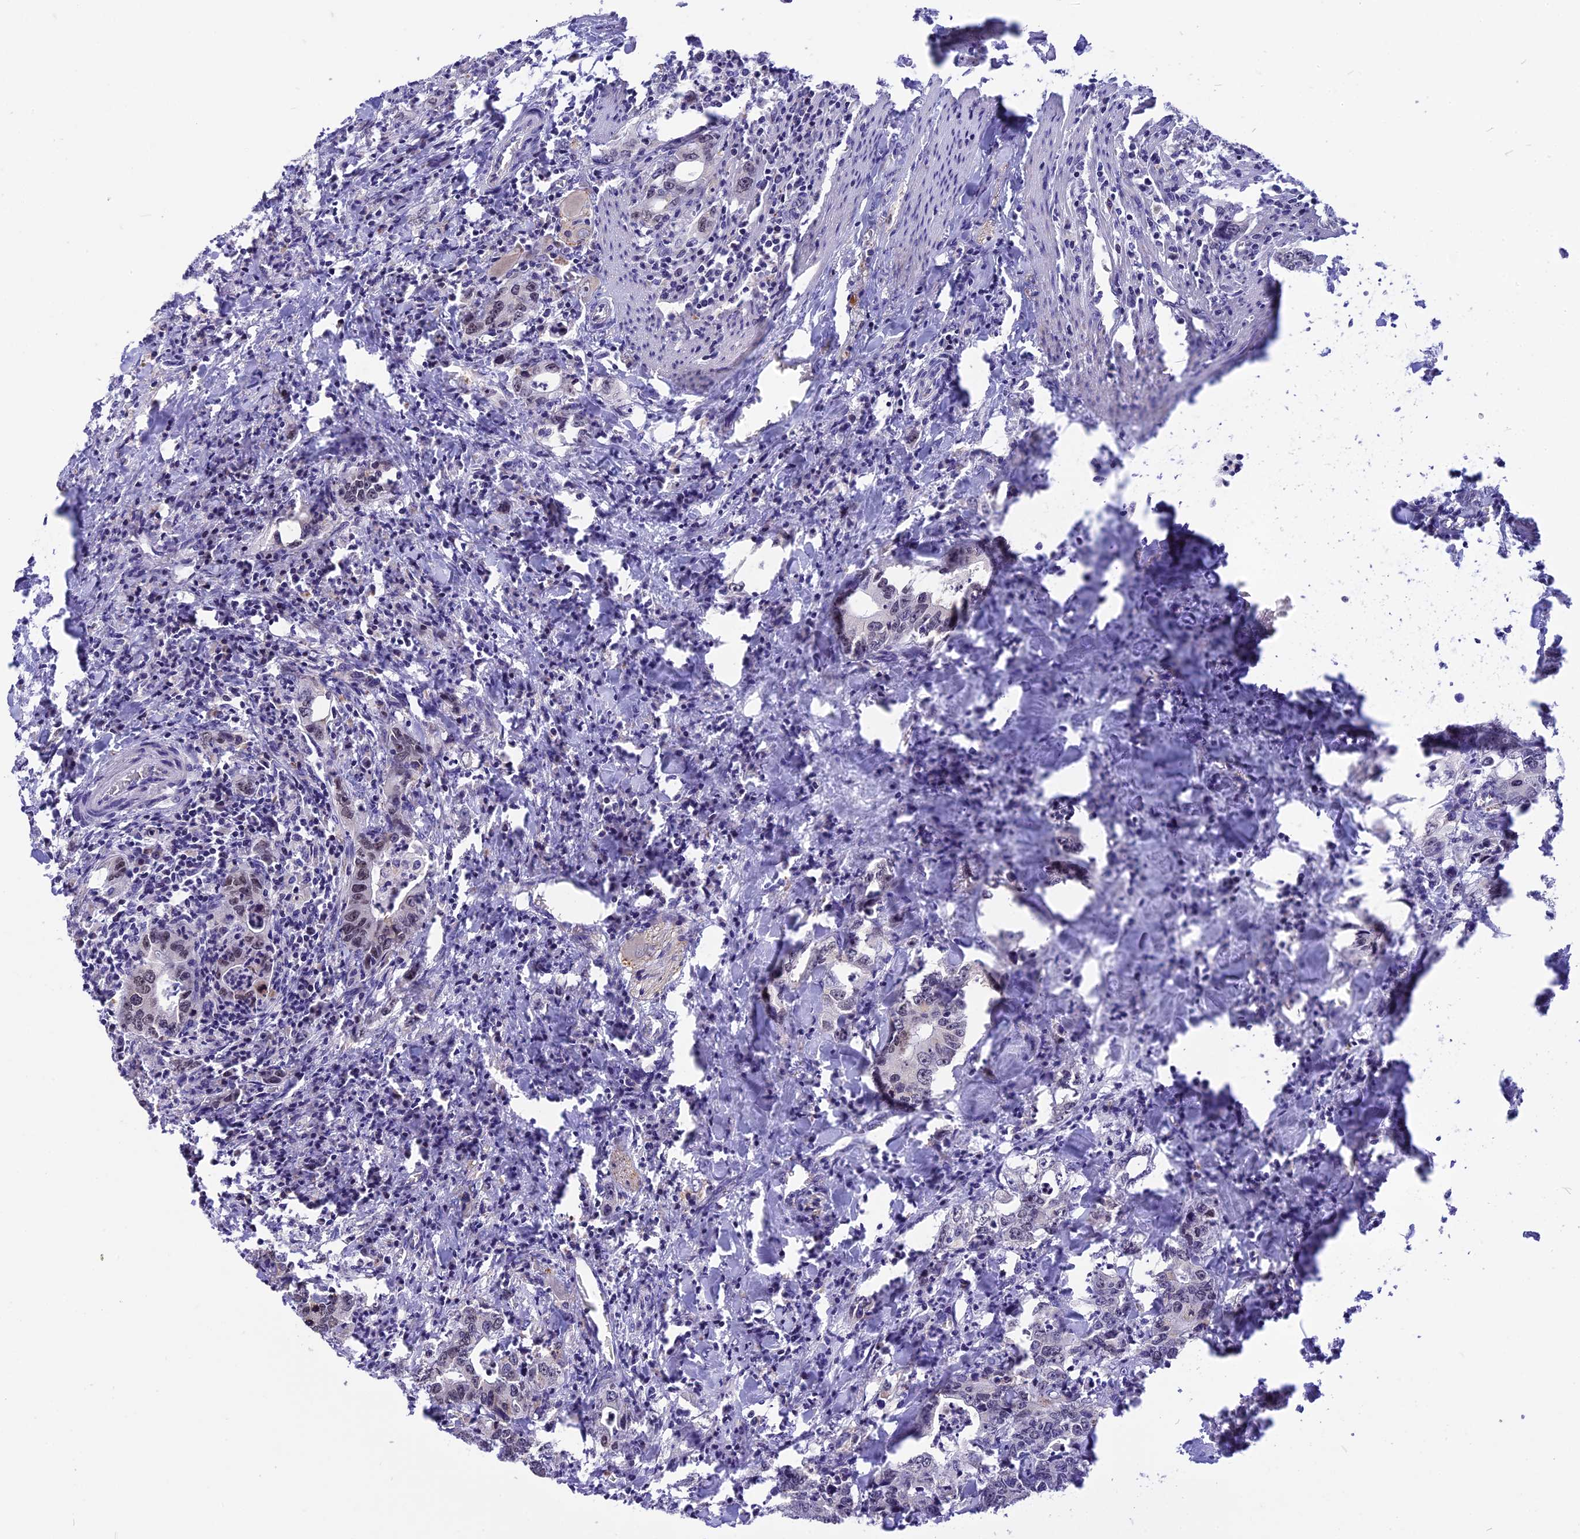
{"staining": {"intensity": "moderate", "quantity": "25%-75%", "location": "nuclear"}, "tissue": "colorectal cancer", "cell_type": "Tumor cells", "image_type": "cancer", "snomed": [{"axis": "morphology", "description": "Adenocarcinoma, NOS"}, {"axis": "topography", "description": "Colon"}], "caption": "A brown stain highlights moderate nuclear staining of a protein in colorectal cancer tumor cells.", "gene": "CMSS1", "patient": {"sex": "female", "age": 75}}